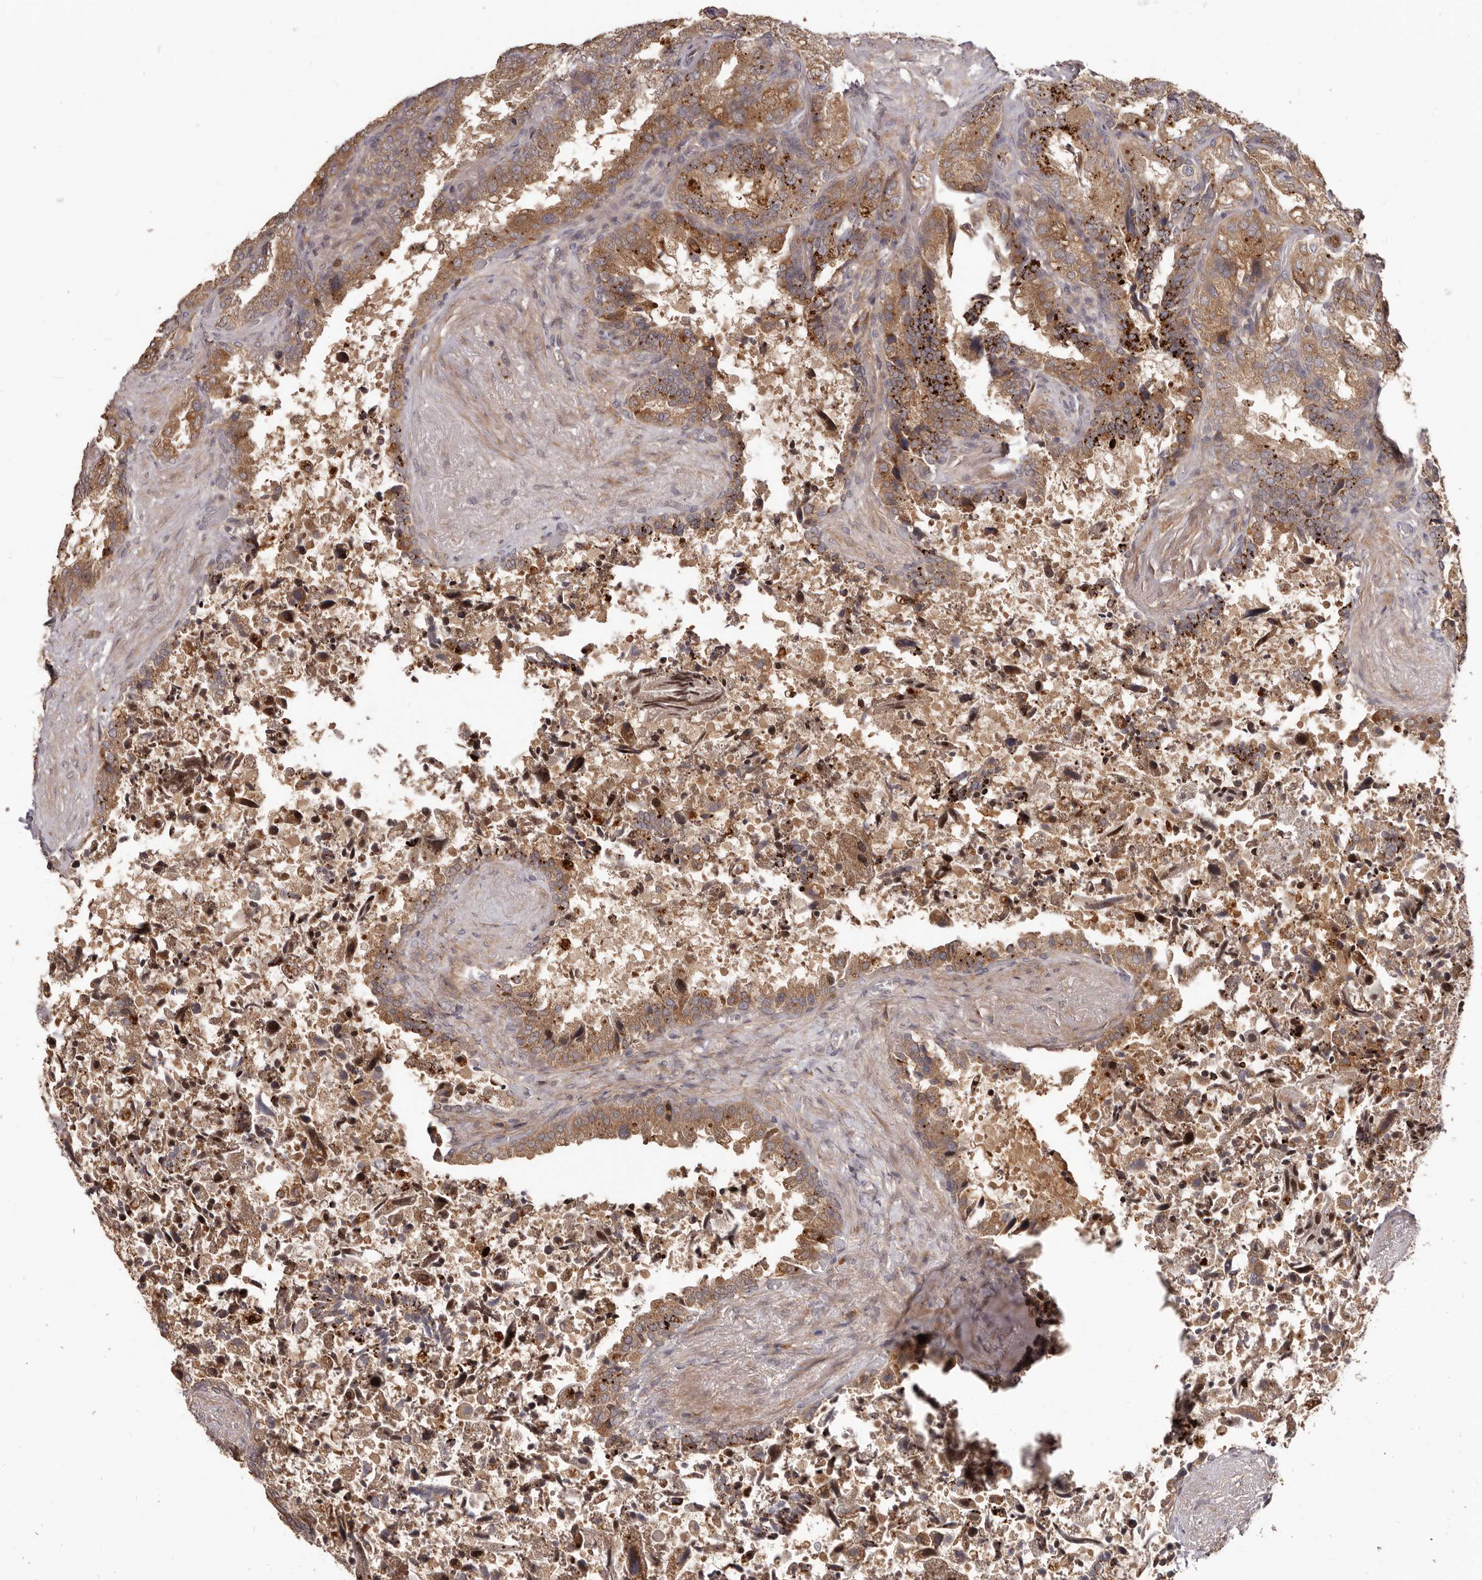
{"staining": {"intensity": "moderate", "quantity": ">75%", "location": "cytoplasmic/membranous"}, "tissue": "seminal vesicle", "cell_type": "Glandular cells", "image_type": "normal", "snomed": [{"axis": "morphology", "description": "Normal tissue, NOS"}, {"axis": "topography", "description": "Seminal veicle"}, {"axis": "topography", "description": "Peripheral nerve tissue"}], "caption": "Immunohistochemistry of unremarkable seminal vesicle shows medium levels of moderate cytoplasmic/membranous staining in about >75% of glandular cells.", "gene": "RNF187", "patient": {"sex": "male", "age": 63}}